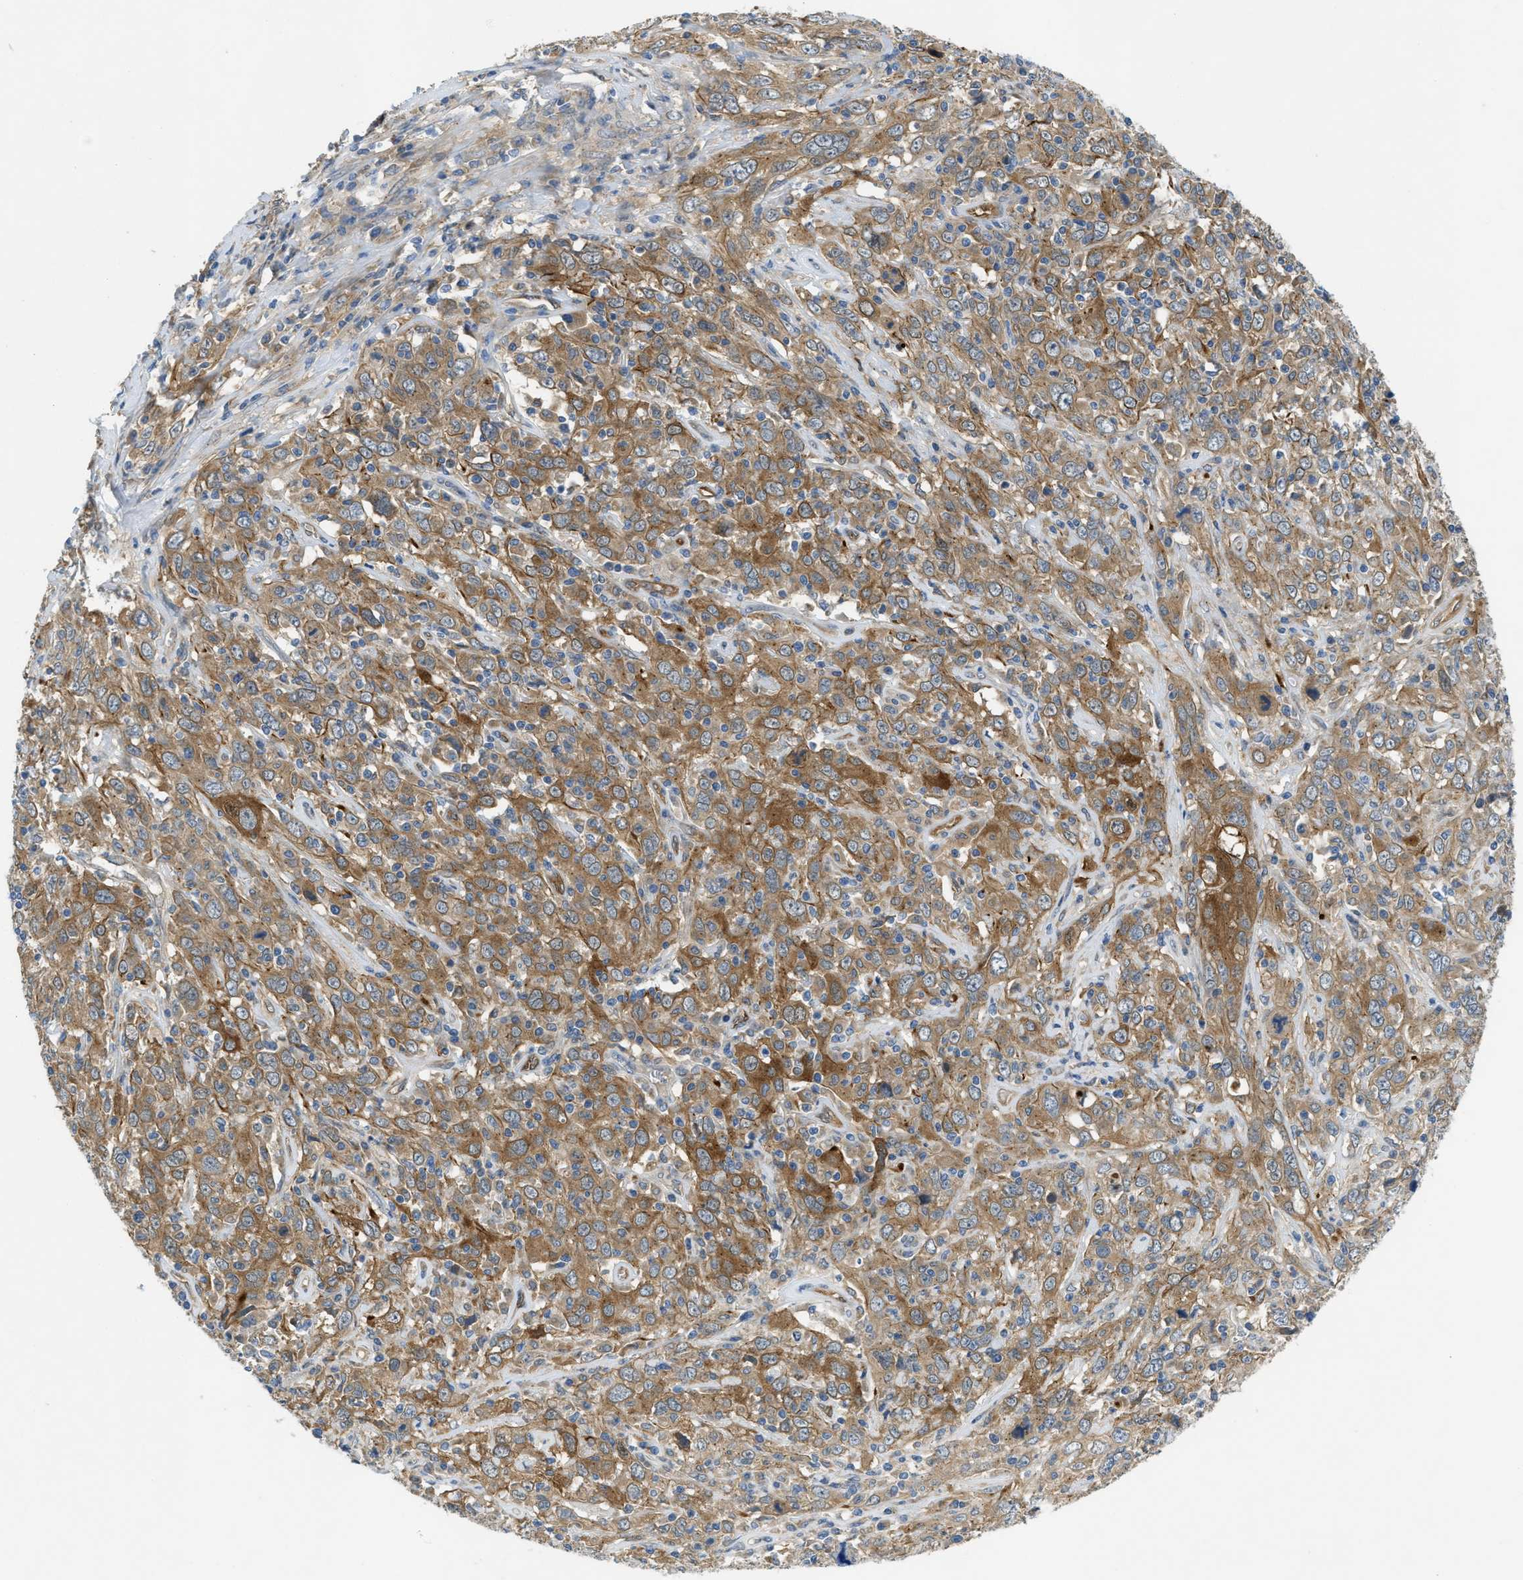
{"staining": {"intensity": "moderate", "quantity": ">75%", "location": "cytoplasmic/membranous"}, "tissue": "cervical cancer", "cell_type": "Tumor cells", "image_type": "cancer", "snomed": [{"axis": "morphology", "description": "Squamous cell carcinoma, NOS"}, {"axis": "topography", "description": "Cervix"}], "caption": "High-magnification brightfield microscopy of cervical cancer (squamous cell carcinoma) stained with DAB (3,3'-diaminobenzidine) (brown) and counterstained with hematoxylin (blue). tumor cells exhibit moderate cytoplasmic/membranous staining is seen in approximately>75% of cells.", "gene": "RIPK2", "patient": {"sex": "female", "age": 46}}